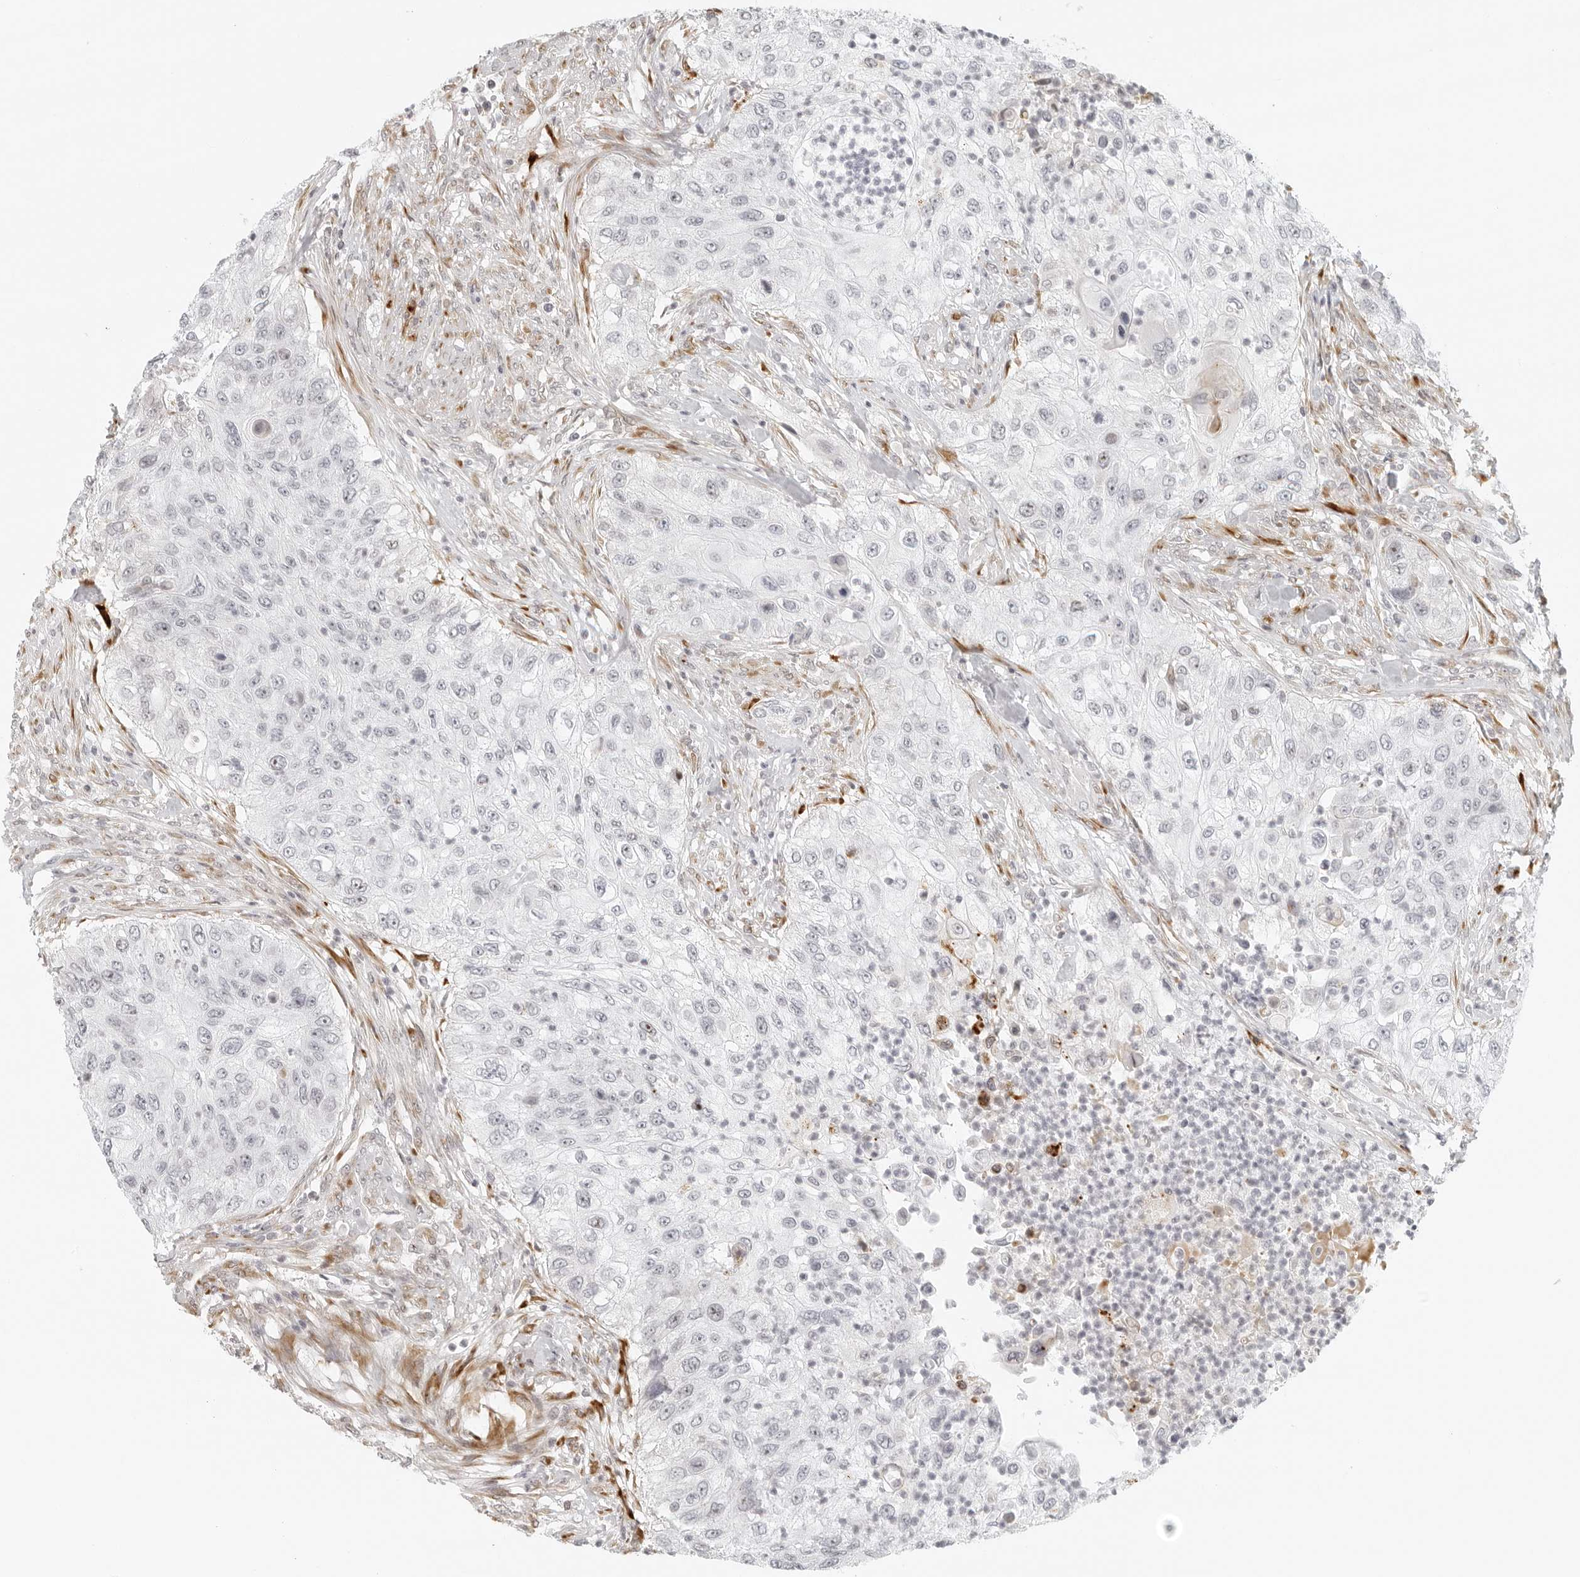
{"staining": {"intensity": "negative", "quantity": "none", "location": "none"}, "tissue": "urothelial cancer", "cell_type": "Tumor cells", "image_type": "cancer", "snomed": [{"axis": "morphology", "description": "Urothelial carcinoma, High grade"}, {"axis": "topography", "description": "Urinary bladder"}], "caption": "This is an immunohistochemistry photomicrograph of urothelial carcinoma (high-grade). There is no positivity in tumor cells.", "gene": "ZNF678", "patient": {"sex": "female", "age": 60}}